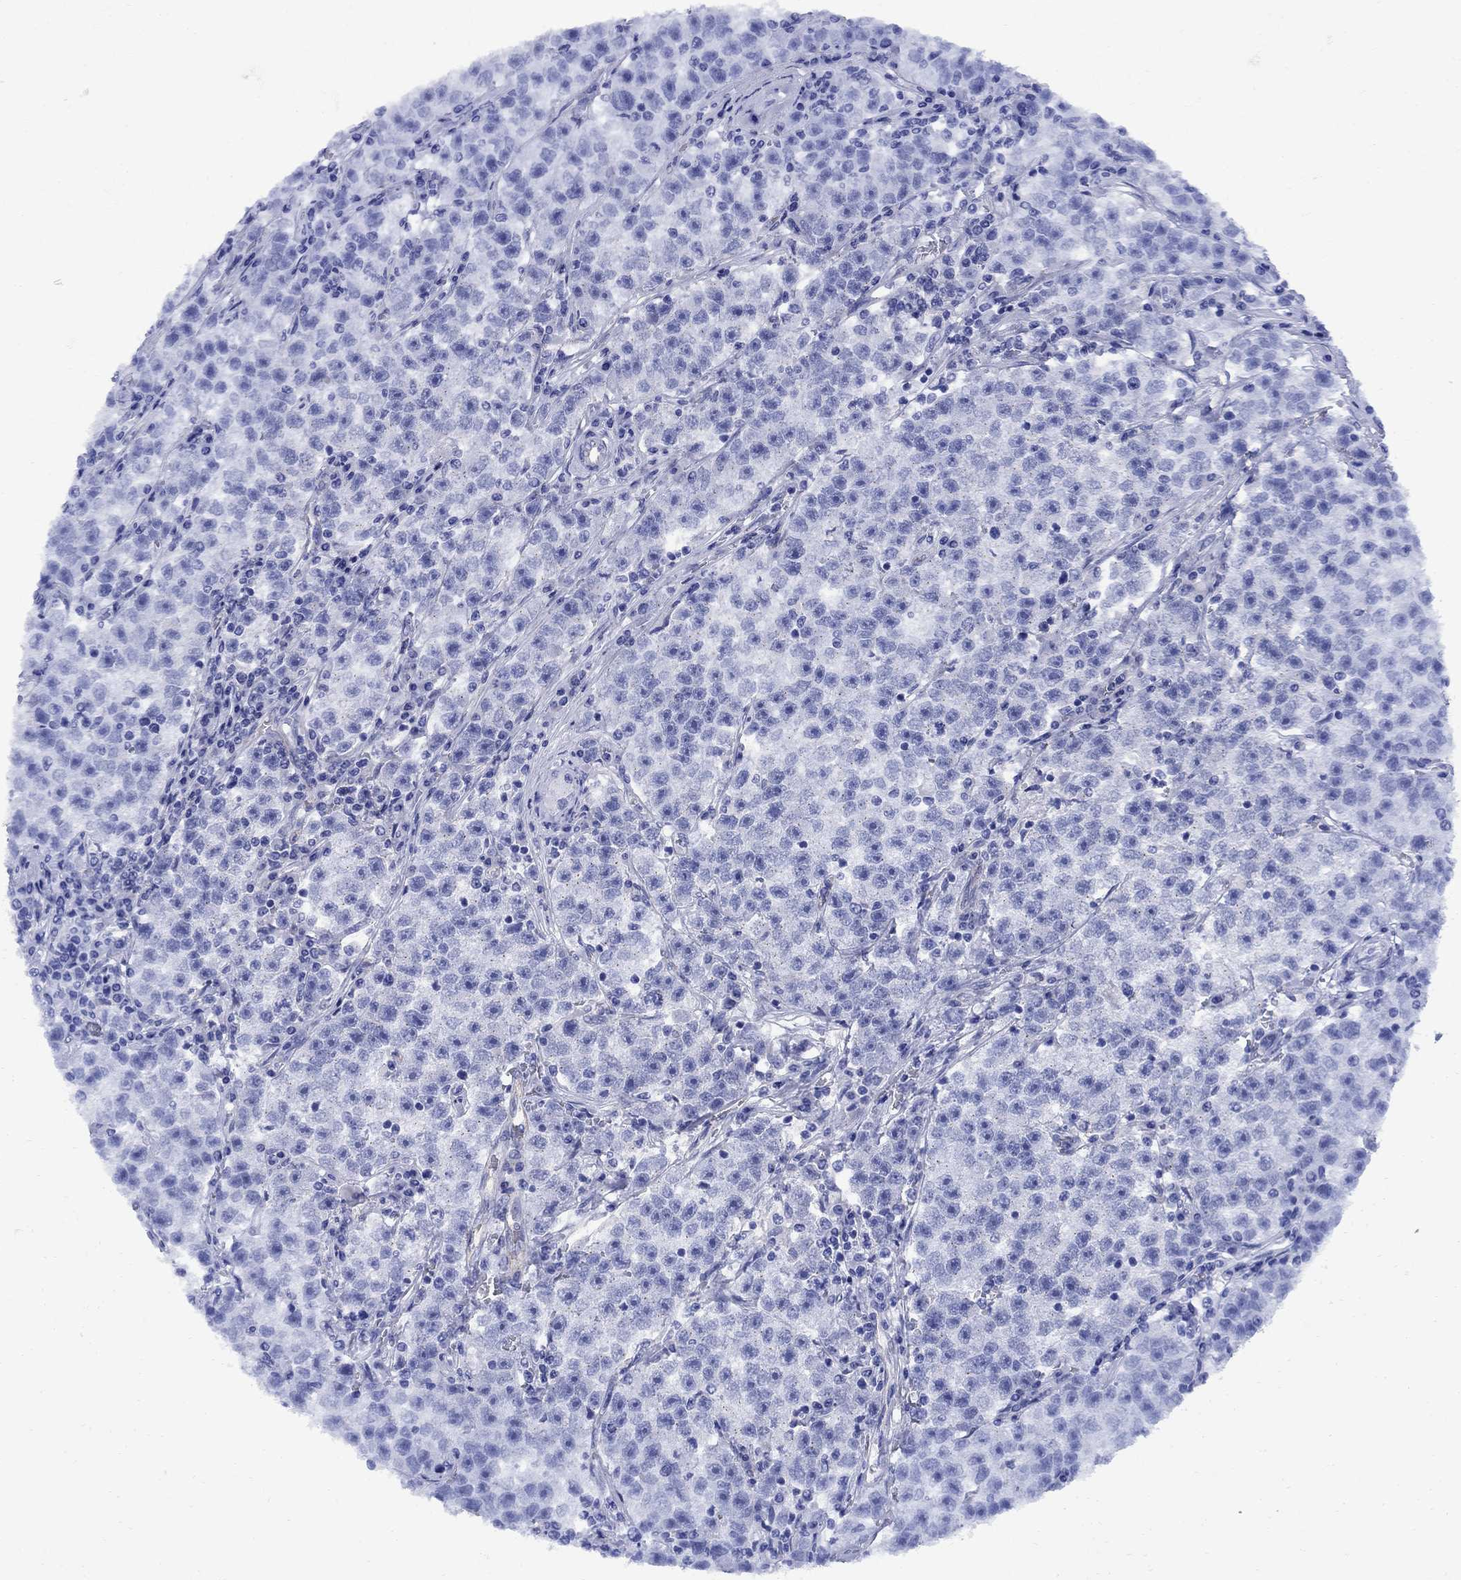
{"staining": {"intensity": "negative", "quantity": "none", "location": "none"}, "tissue": "testis cancer", "cell_type": "Tumor cells", "image_type": "cancer", "snomed": [{"axis": "morphology", "description": "Seminoma, NOS"}, {"axis": "topography", "description": "Testis"}], "caption": "Protein analysis of testis seminoma exhibits no significant staining in tumor cells.", "gene": "SMCP", "patient": {"sex": "male", "age": 22}}